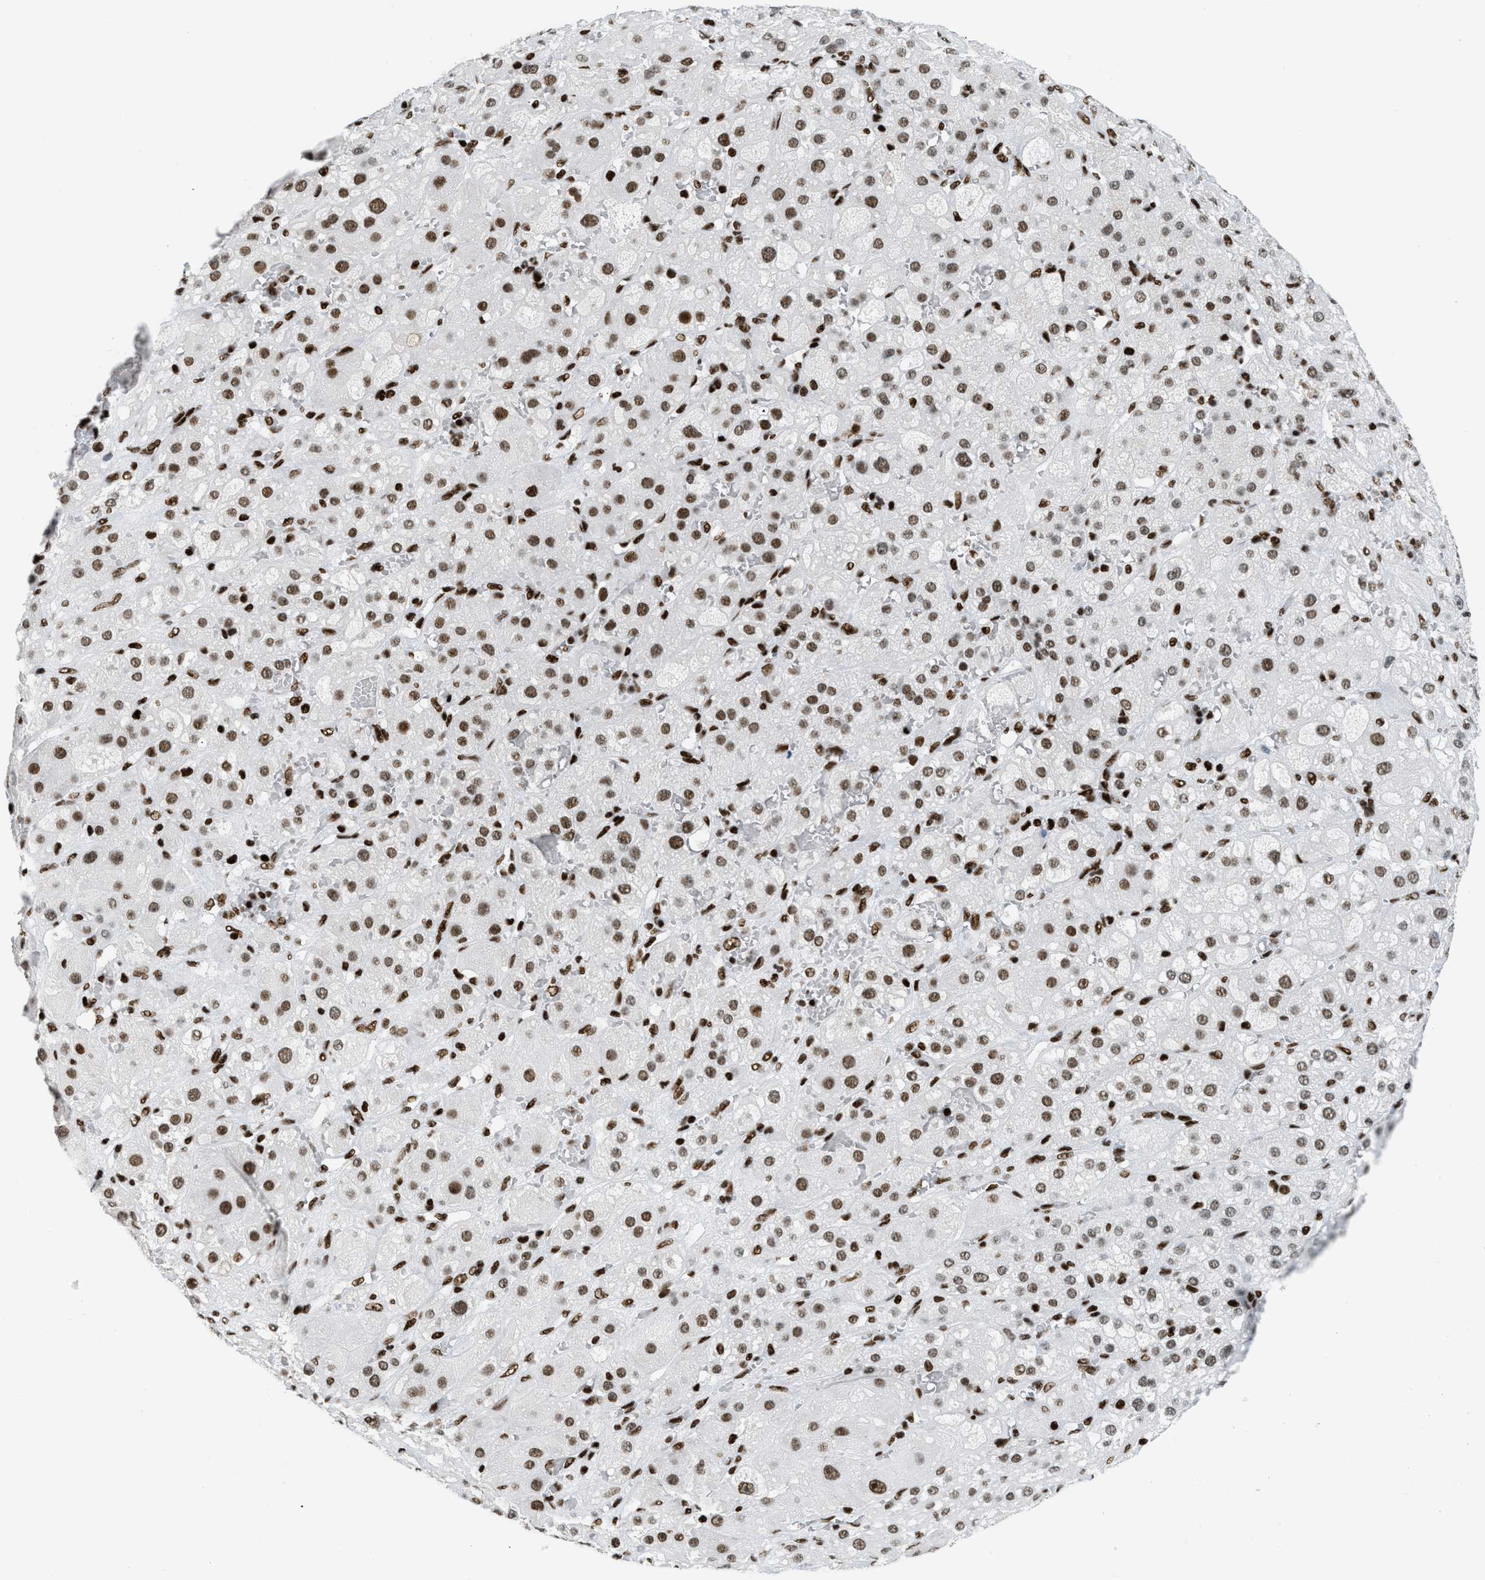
{"staining": {"intensity": "strong", "quantity": ">75%", "location": "nuclear"}, "tissue": "adrenal gland", "cell_type": "Glandular cells", "image_type": "normal", "snomed": [{"axis": "morphology", "description": "Normal tissue, NOS"}, {"axis": "topography", "description": "Adrenal gland"}], "caption": "Immunohistochemical staining of unremarkable adrenal gland reveals >75% levels of strong nuclear protein positivity in about >75% of glandular cells.", "gene": "PIF1", "patient": {"sex": "female", "age": 47}}